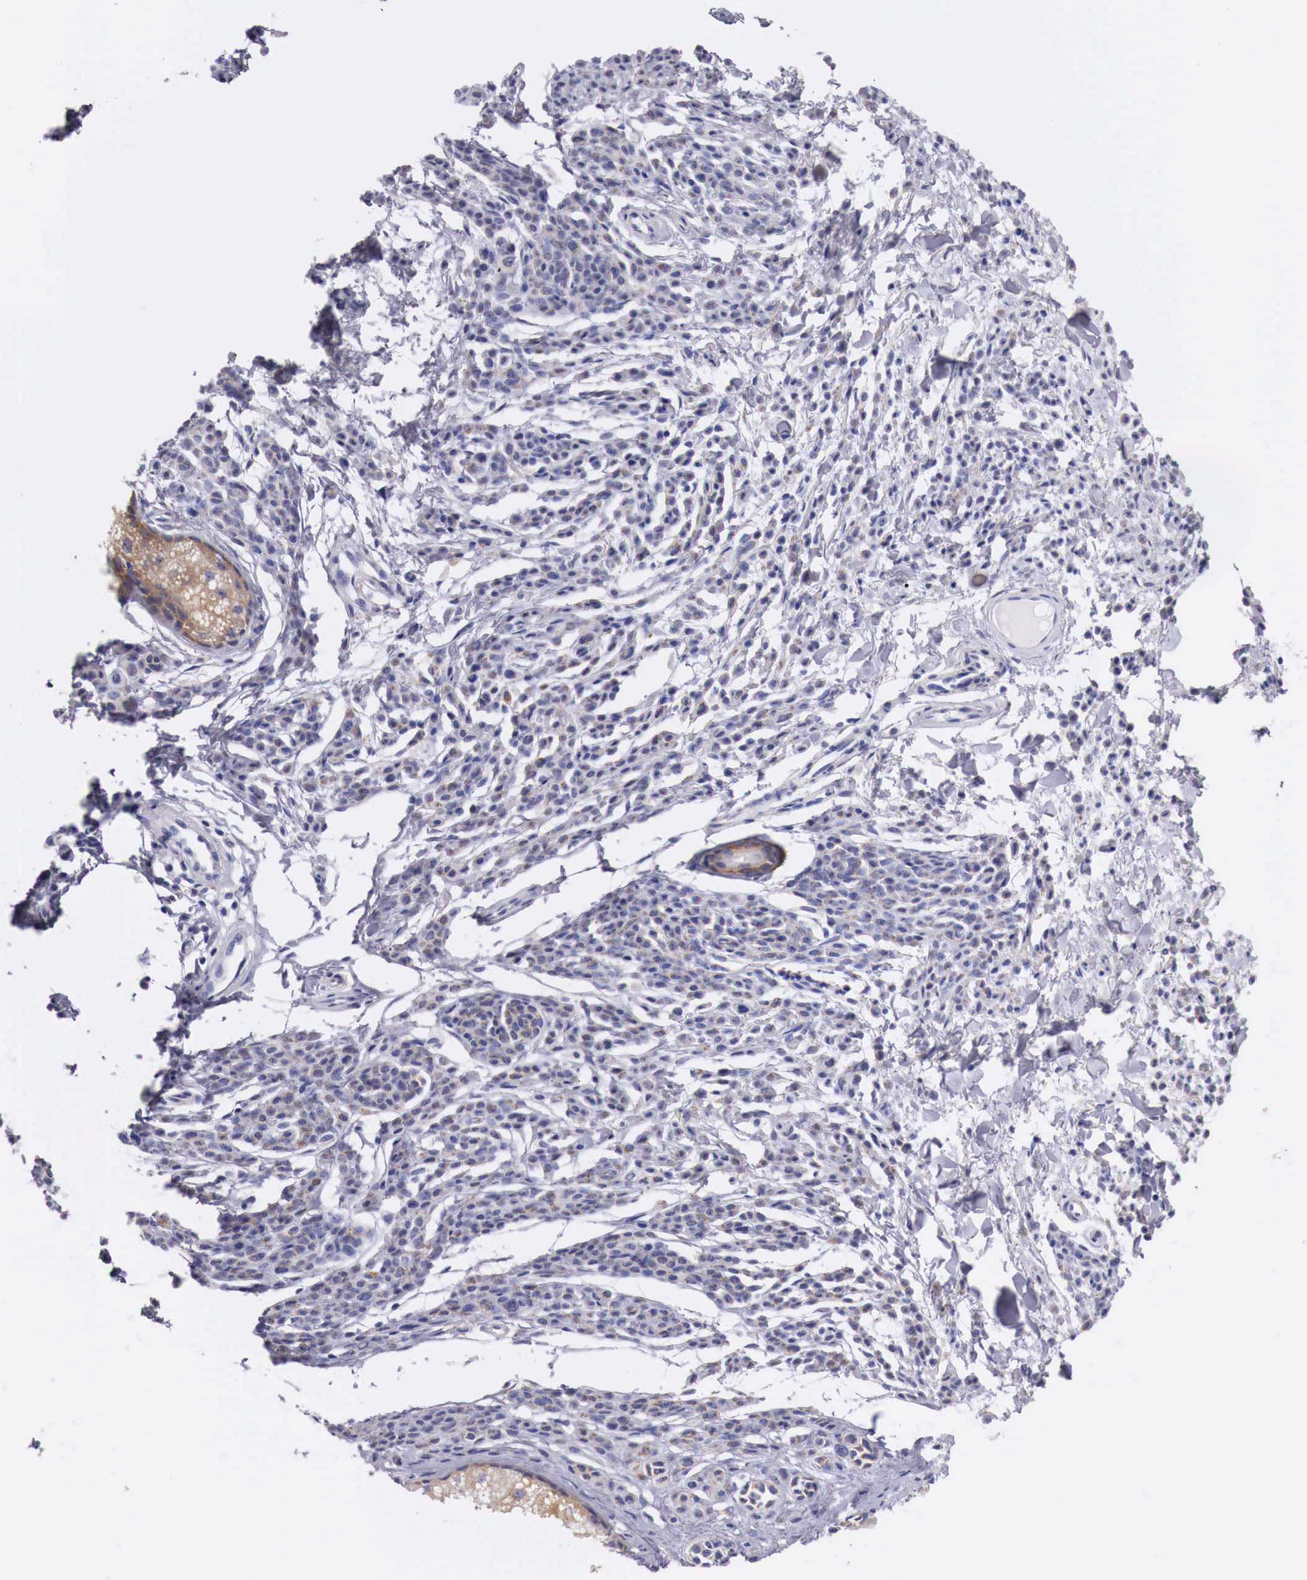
{"staining": {"intensity": "weak", "quantity": ">75%", "location": "cytoplasmic/membranous"}, "tissue": "melanoma", "cell_type": "Tumor cells", "image_type": "cancer", "snomed": [{"axis": "morphology", "description": "Malignant melanoma, NOS"}, {"axis": "topography", "description": "Skin"}], "caption": "Melanoma was stained to show a protein in brown. There is low levels of weak cytoplasmic/membranous expression in approximately >75% of tumor cells.", "gene": "NREP", "patient": {"sex": "female", "age": 52}}